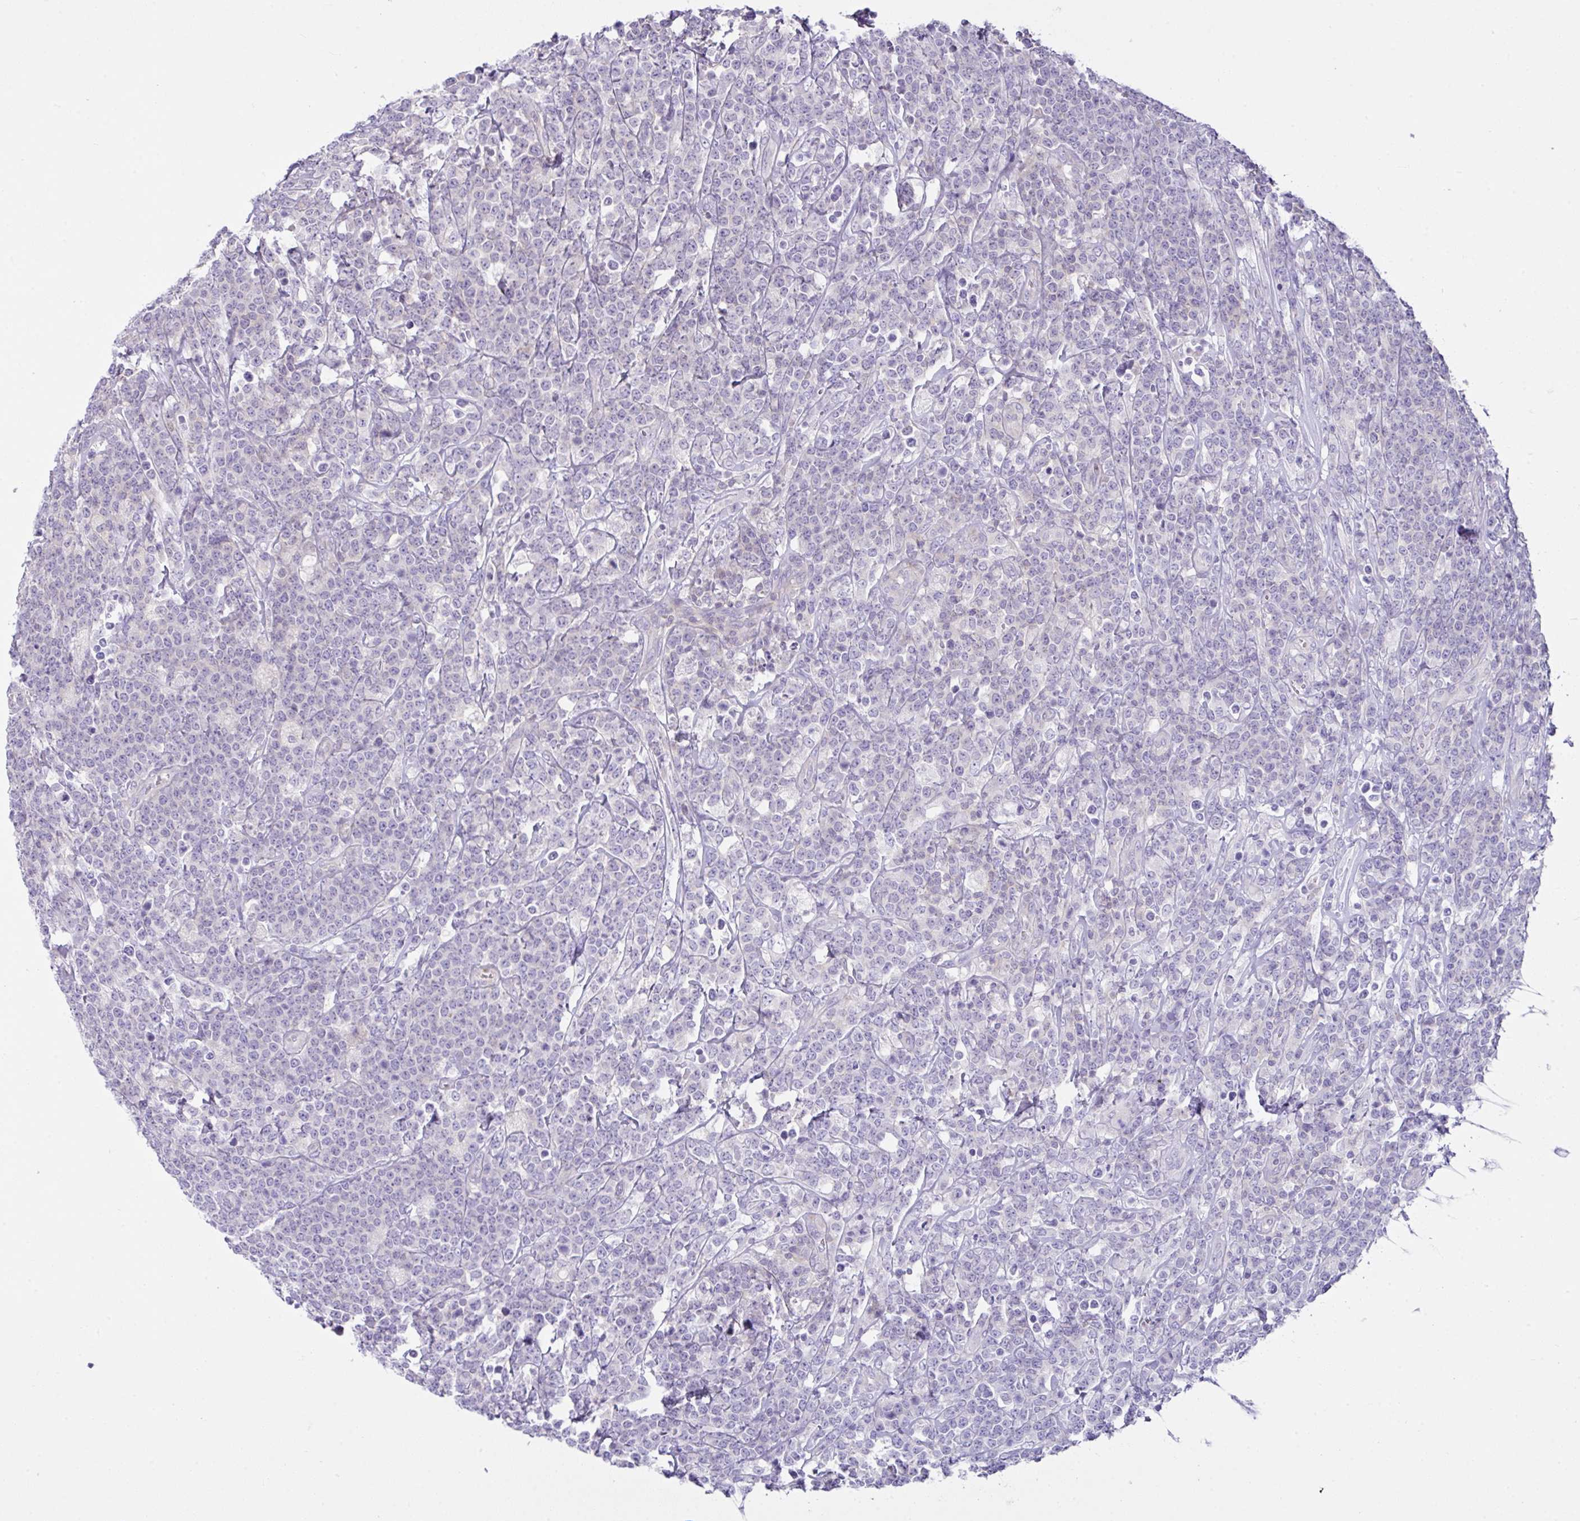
{"staining": {"intensity": "negative", "quantity": "none", "location": "none"}, "tissue": "lymphoma", "cell_type": "Tumor cells", "image_type": "cancer", "snomed": [{"axis": "morphology", "description": "Malignant lymphoma, non-Hodgkin's type, High grade"}, {"axis": "topography", "description": "Small intestine"}], "caption": "DAB immunohistochemical staining of human malignant lymphoma, non-Hodgkin's type (high-grade) exhibits no significant positivity in tumor cells. The staining is performed using DAB brown chromogen with nuclei counter-stained in using hematoxylin.", "gene": "D2HGDH", "patient": {"sex": "male", "age": 8}}